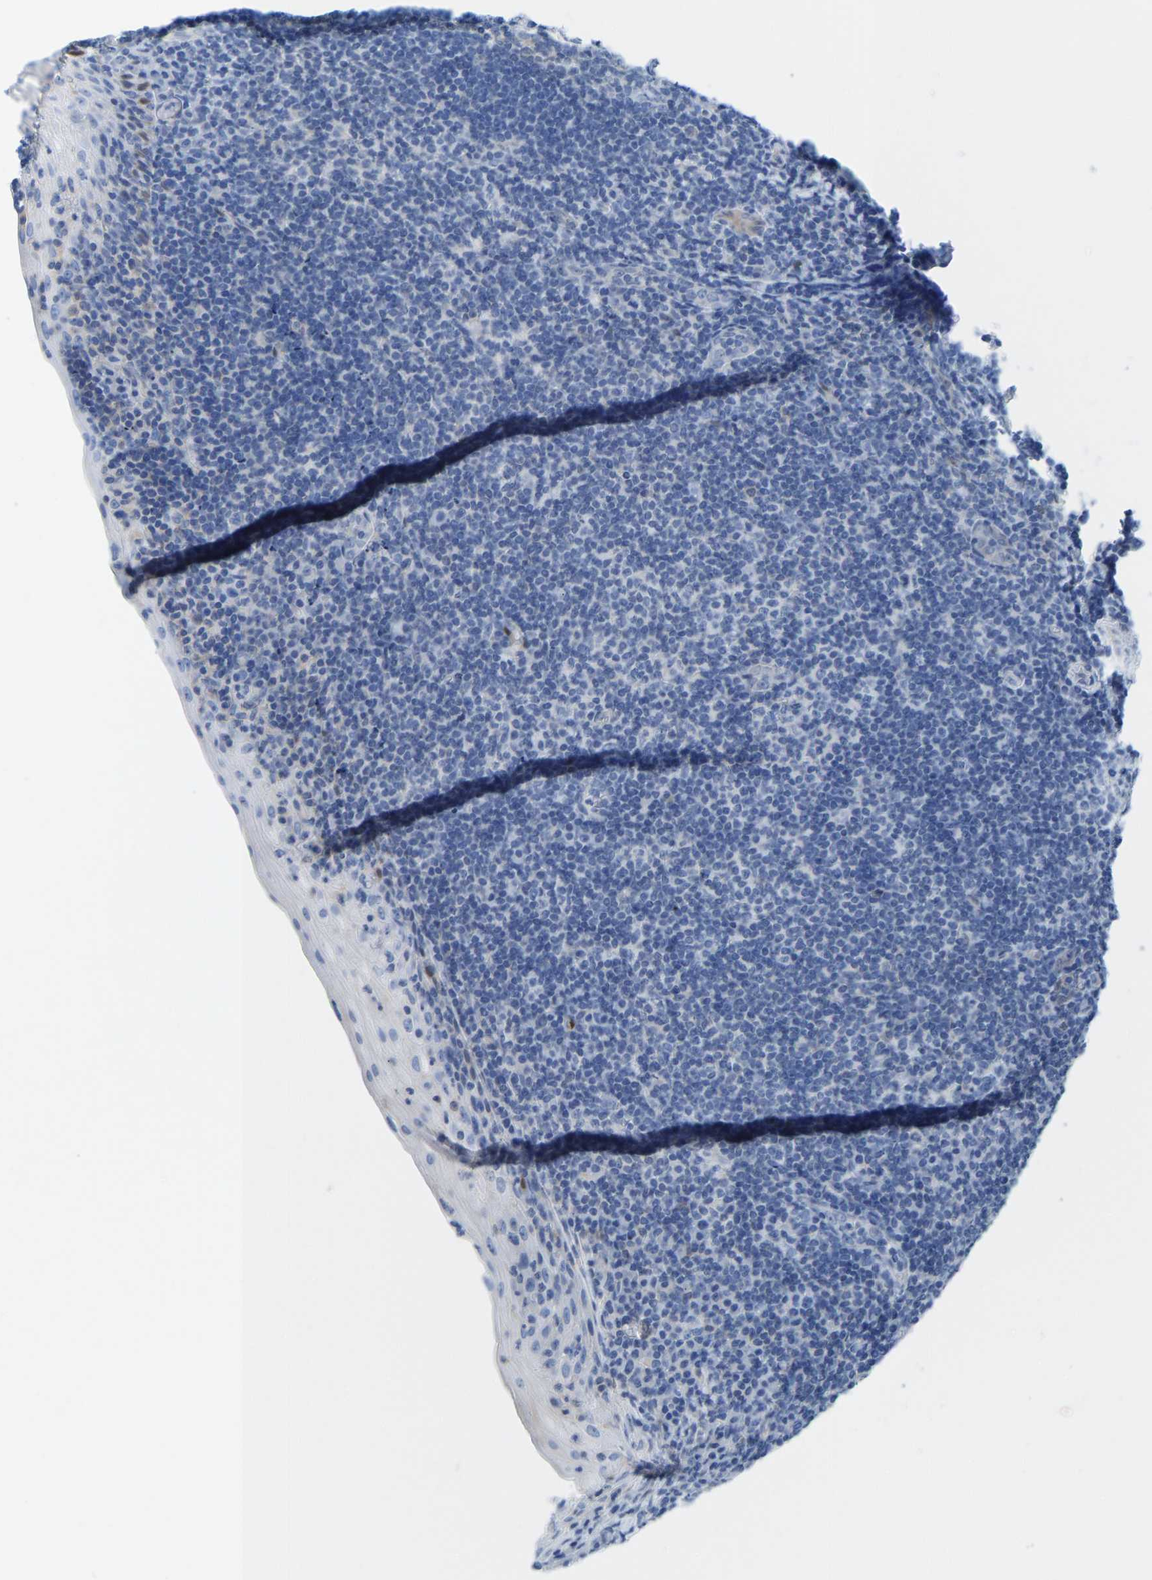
{"staining": {"intensity": "negative", "quantity": "none", "location": "none"}, "tissue": "tonsil", "cell_type": "Germinal center cells", "image_type": "normal", "snomed": [{"axis": "morphology", "description": "Normal tissue, NOS"}, {"axis": "topography", "description": "Tonsil"}], "caption": "Immunohistochemical staining of benign tonsil reveals no significant staining in germinal center cells. (Brightfield microscopy of DAB immunohistochemistry at high magnification).", "gene": "NKAIN3", "patient": {"sex": "male", "age": 37}}